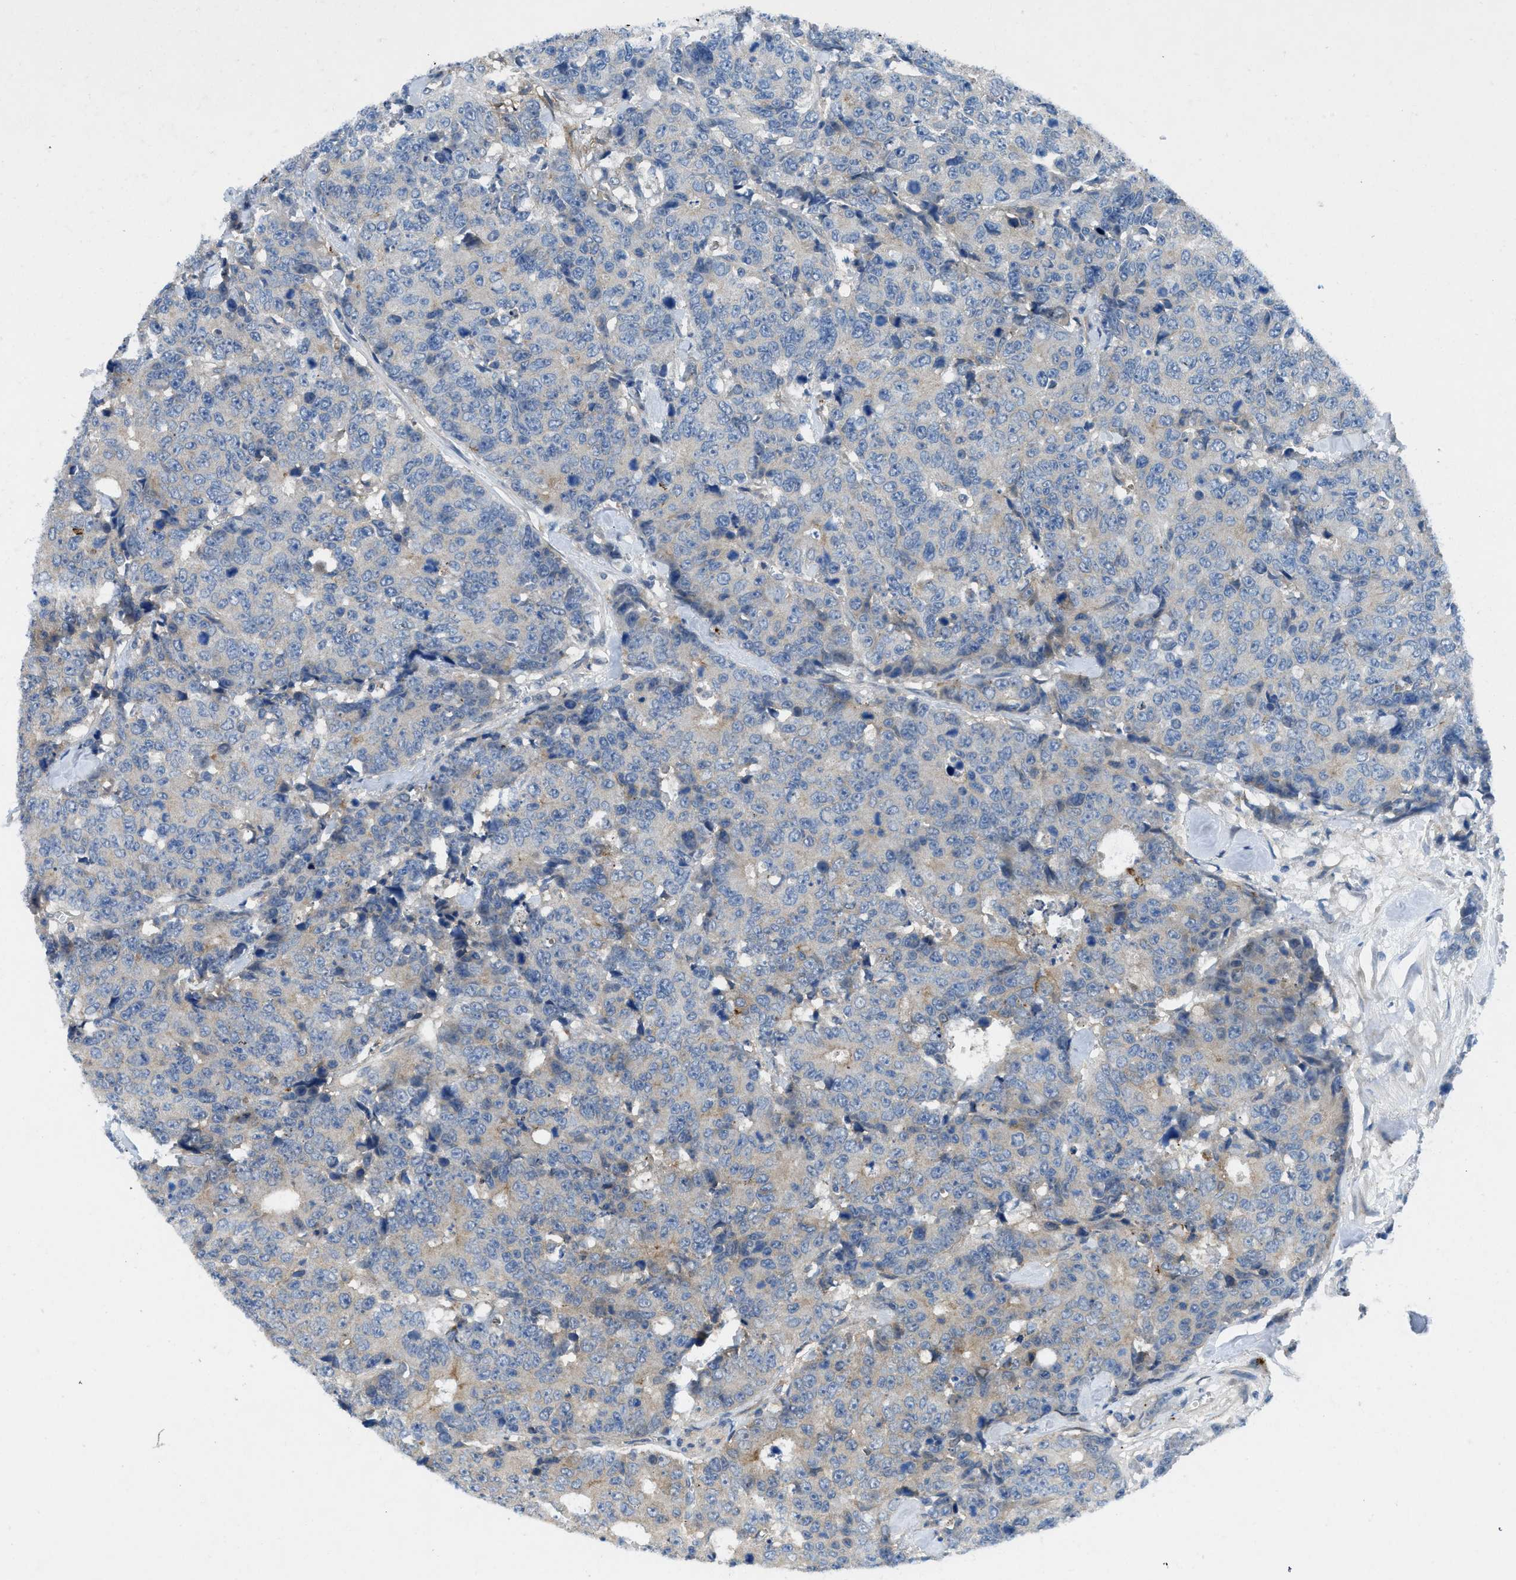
{"staining": {"intensity": "negative", "quantity": "none", "location": "none"}, "tissue": "colorectal cancer", "cell_type": "Tumor cells", "image_type": "cancer", "snomed": [{"axis": "morphology", "description": "Adenocarcinoma, NOS"}, {"axis": "topography", "description": "Colon"}], "caption": "Tumor cells show no significant protein expression in colorectal cancer. (Stains: DAB IHC with hematoxylin counter stain, Microscopy: brightfield microscopy at high magnification).", "gene": "PANX1", "patient": {"sex": "female", "age": 86}}